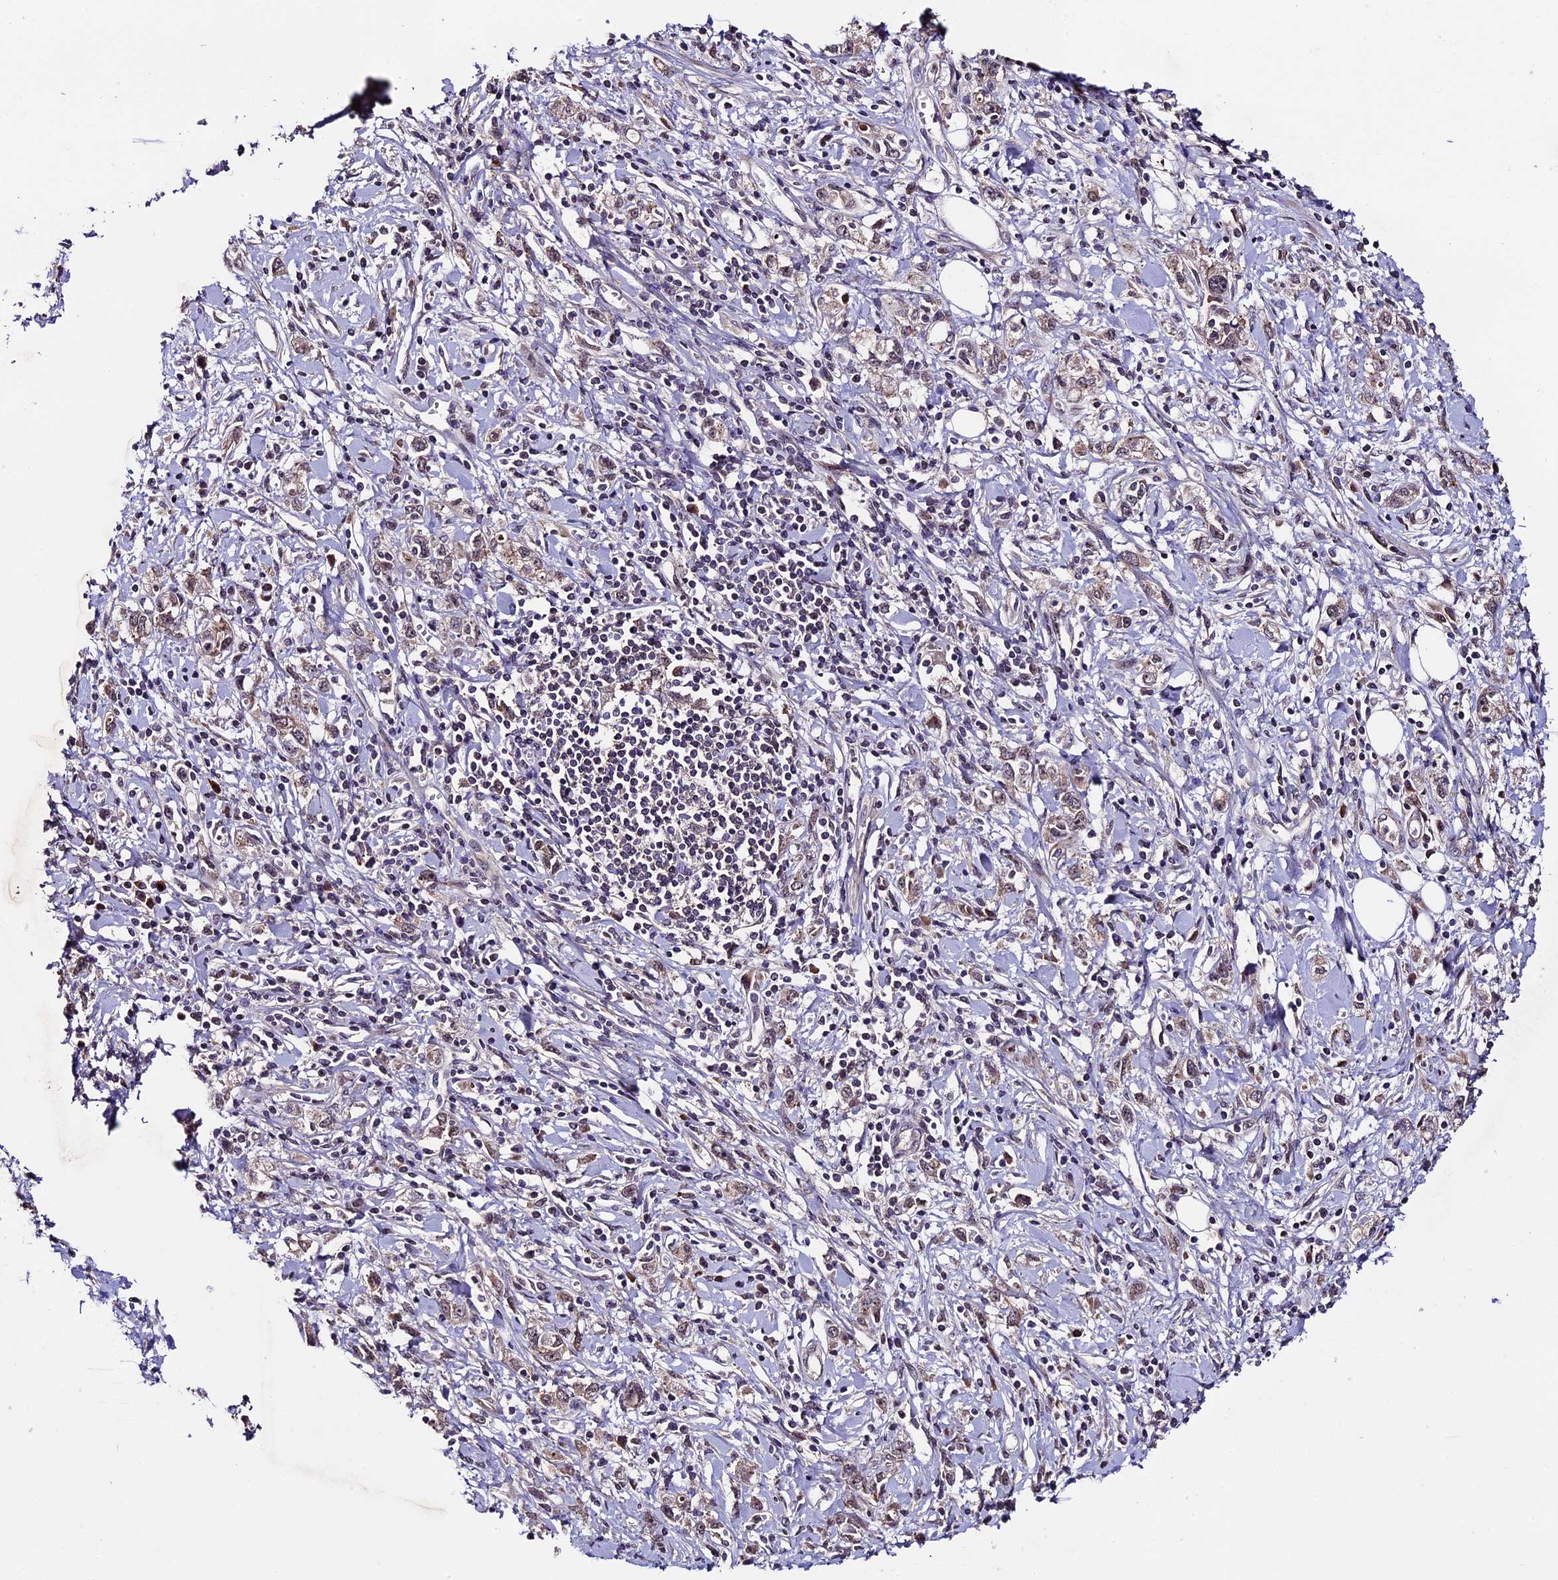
{"staining": {"intensity": "weak", "quantity": "<25%", "location": "cytoplasmic/membranous"}, "tissue": "stomach cancer", "cell_type": "Tumor cells", "image_type": "cancer", "snomed": [{"axis": "morphology", "description": "Adenocarcinoma, NOS"}, {"axis": "topography", "description": "Stomach"}], "caption": "An immunohistochemistry photomicrograph of stomach adenocarcinoma is shown. There is no staining in tumor cells of stomach adenocarcinoma.", "gene": "SIPA1L3", "patient": {"sex": "female", "age": 76}}